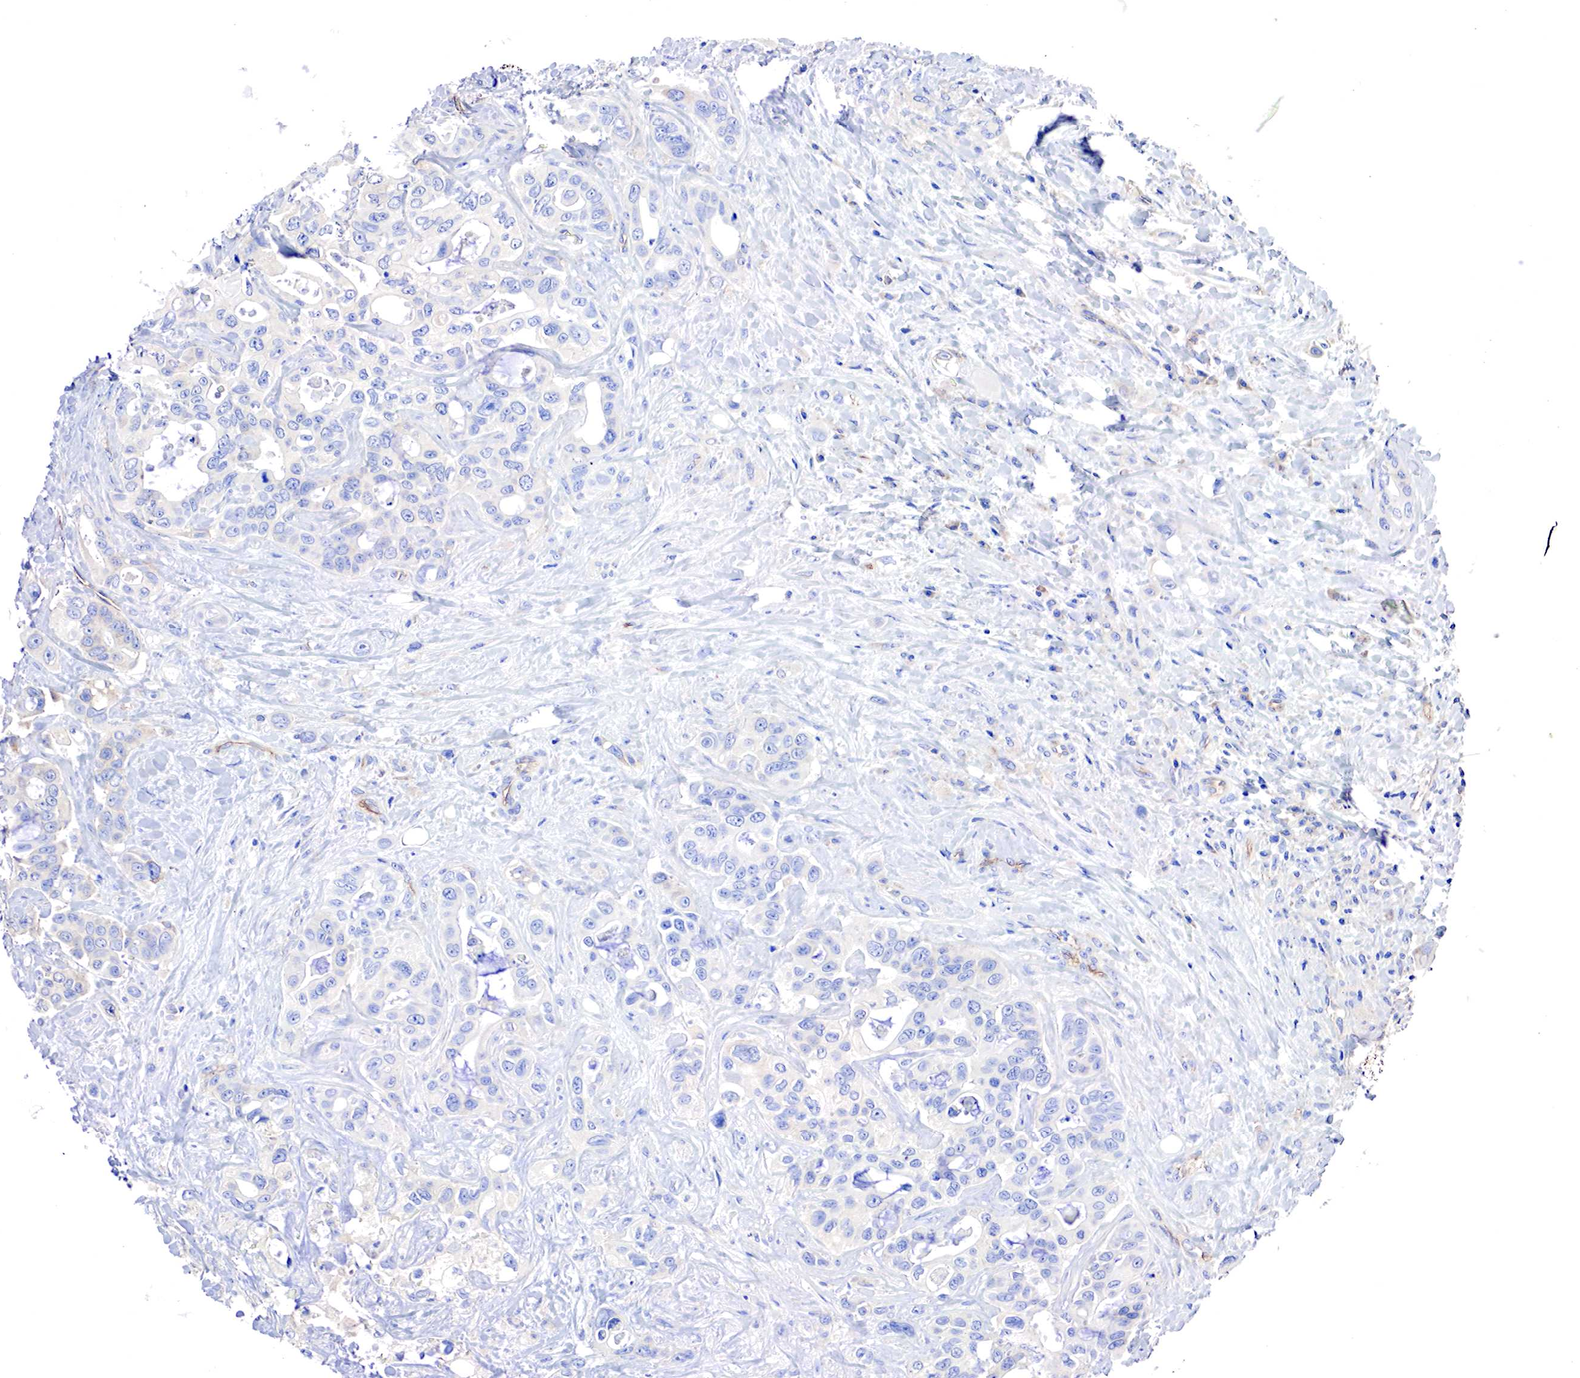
{"staining": {"intensity": "moderate", "quantity": "25%-75%", "location": "cytoplasmic/membranous"}, "tissue": "liver cancer", "cell_type": "Tumor cells", "image_type": "cancer", "snomed": [{"axis": "morphology", "description": "Cholangiocarcinoma"}, {"axis": "topography", "description": "Liver"}], "caption": "Tumor cells show moderate cytoplasmic/membranous staining in approximately 25%-75% of cells in cholangiocarcinoma (liver). The staining is performed using DAB brown chromogen to label protein expression. The nuclei are counter-stained blue using hematoxylin.", "gene": "RDX", "patient": {"sex": "female", "age": 79}}